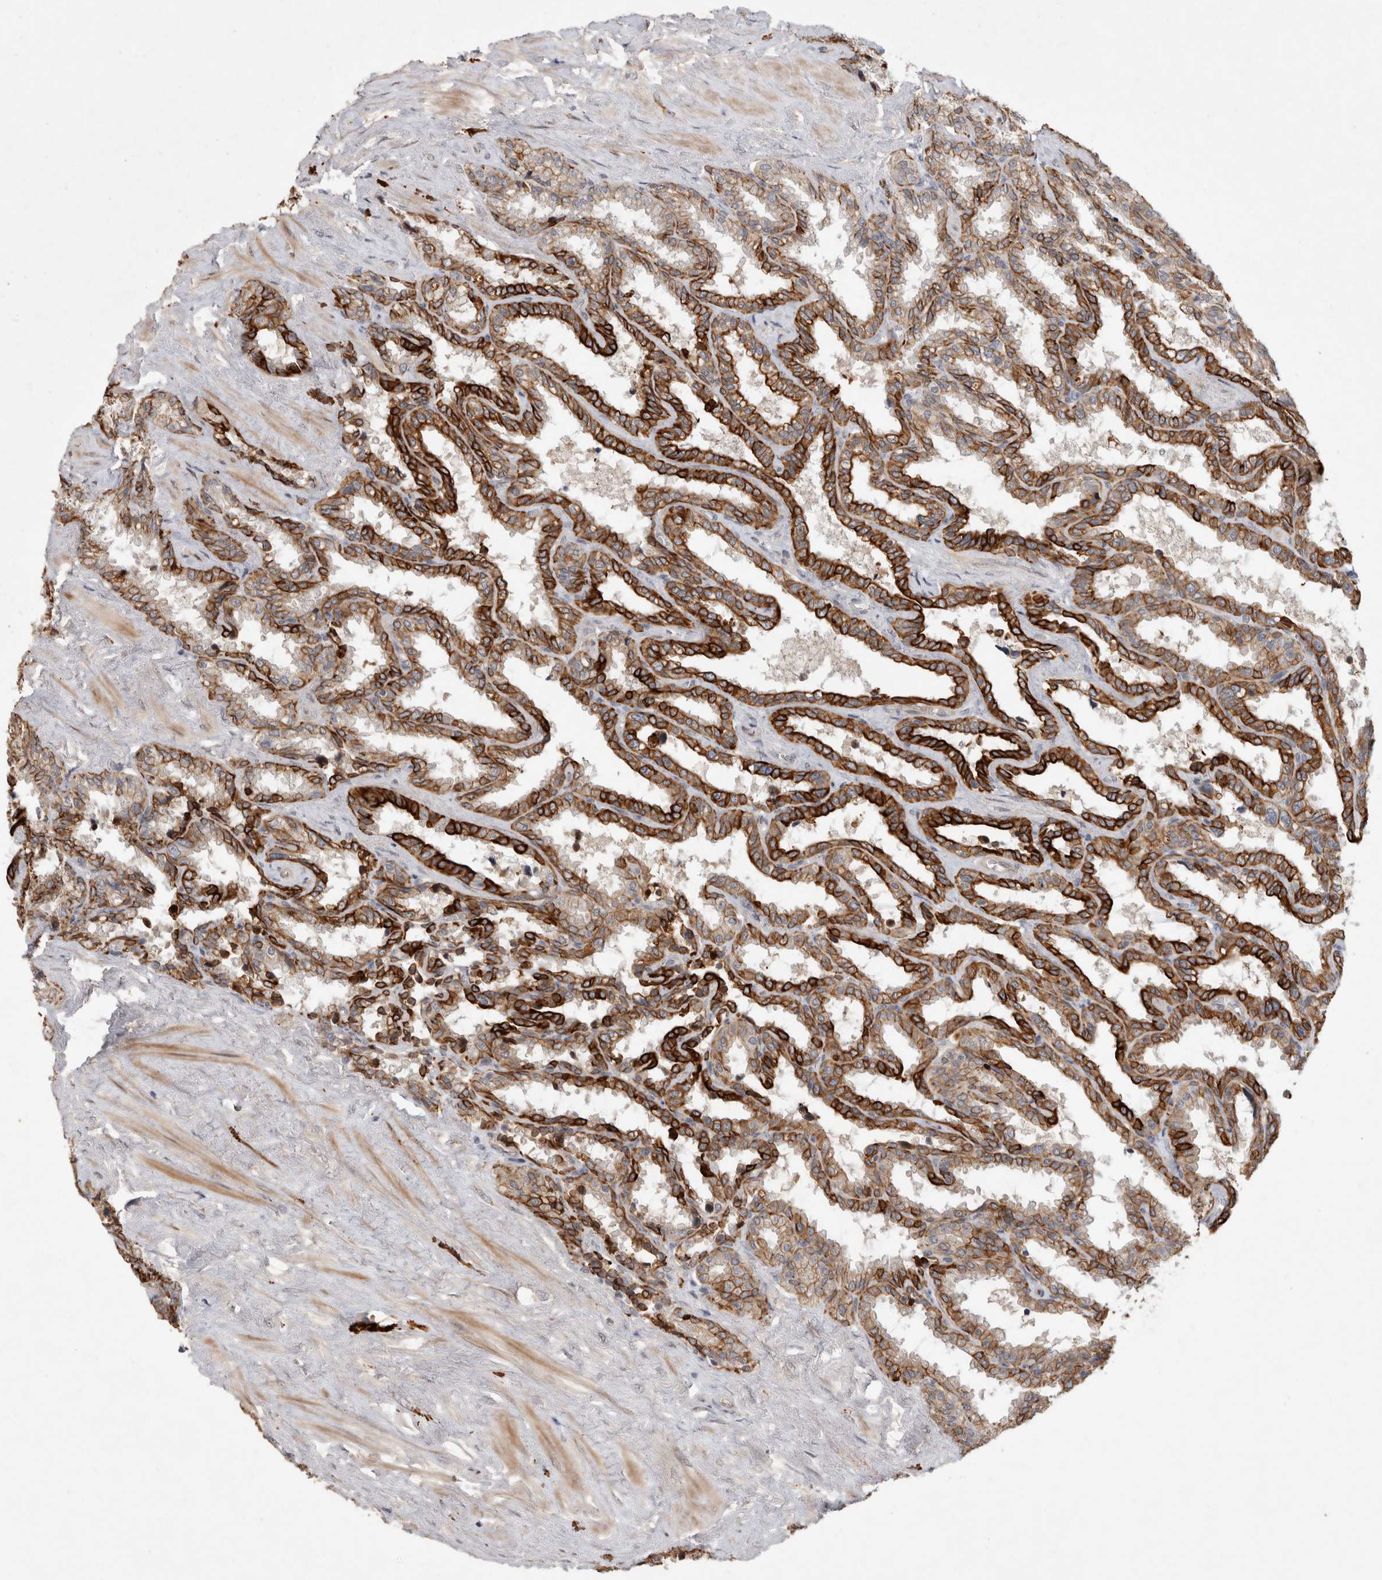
{"staining": {"intensity": "strong", "quantity": ">75%", "location": "cytoplasmic/membranous"}, "tissue": "seminal vesicle", "cell_type": "Glandular cells", "image_type": "normal", "snomed": [{"axis": "morphology", "description": "Normal tissue, NOS"}, {"axis": "topography", "description": "Seminal veicle"}], "caption": "Immunohistochemistry (IHC) staining of benign seminal vesicle, which displays high levels of strong cytoplasmic/membranous positivity in about >75% of glandular cells indicating strong cytoplasmic/membranous protein positivity. The staining was performed using DAB (3,3'-diaminobenzidine) (brown) for protein detection and nuclei were counterstained in hematoxylin (blue).", "gene": "CRISPLD1", "patient": {"sex": "male", "age": 46}}